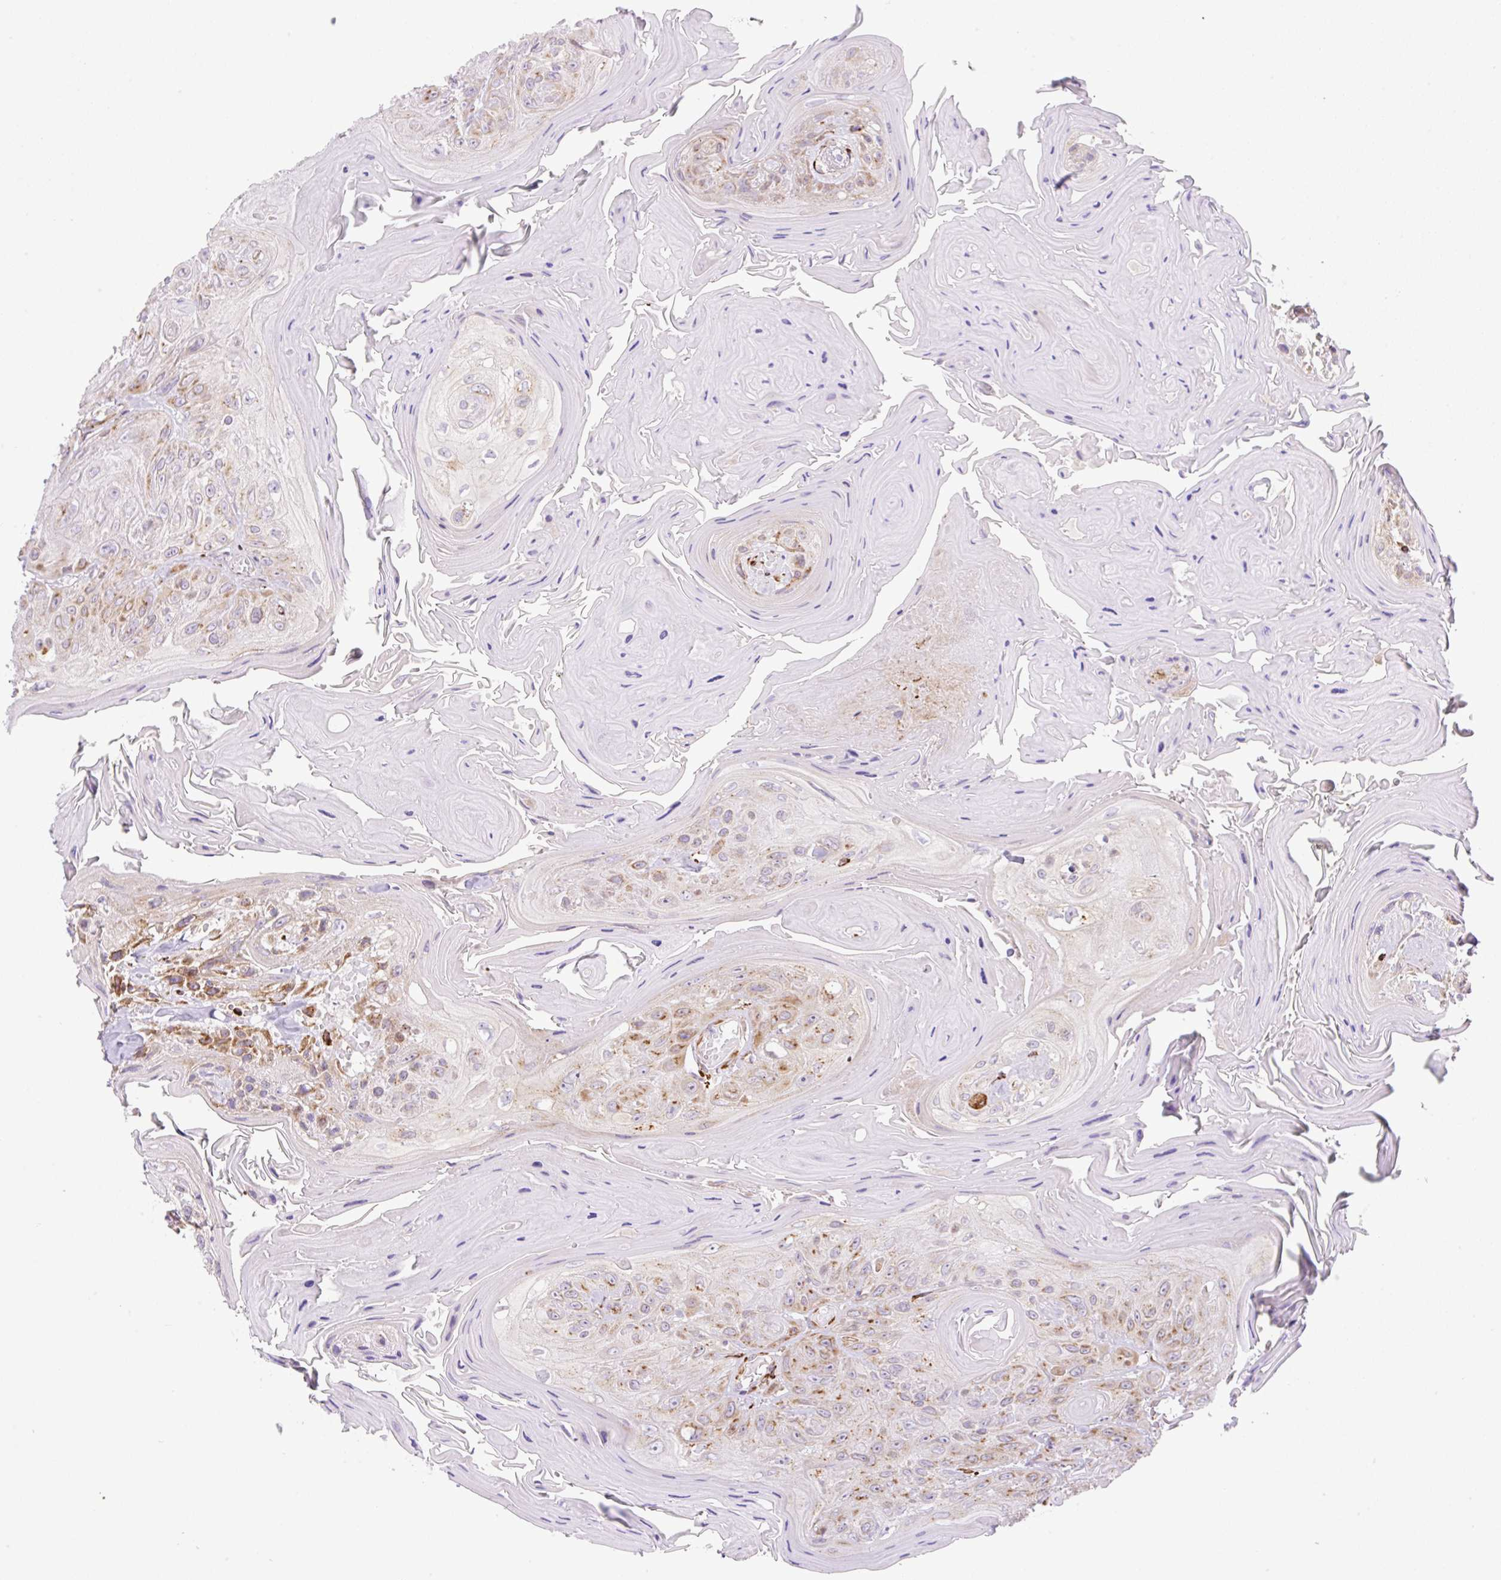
{"staining": {"intensity": "moderate", "quantity": "25%-75%", "location": "cytoplasmic/membranous"}, "tissue": "head and neck cancer", "cell_type": "Tumor cells", "image_type": "cancer", "snomed": [{"axis": "morphology", "description": "Squamous cell carcinoma, NOS"}, {"axis": "topography", "description": "Head-Neck"}], "caption": "Immunohistochemistry histopathology image of head and neck squamous cell carcinoma stained for a protein (brown), which demonstrates medium levels of moderate cytoplasmic/membranous expression in approximately 25%-75% of tumor cells.", "gene": "RAB30", "patient": {"sex": "female", "age": 59}}